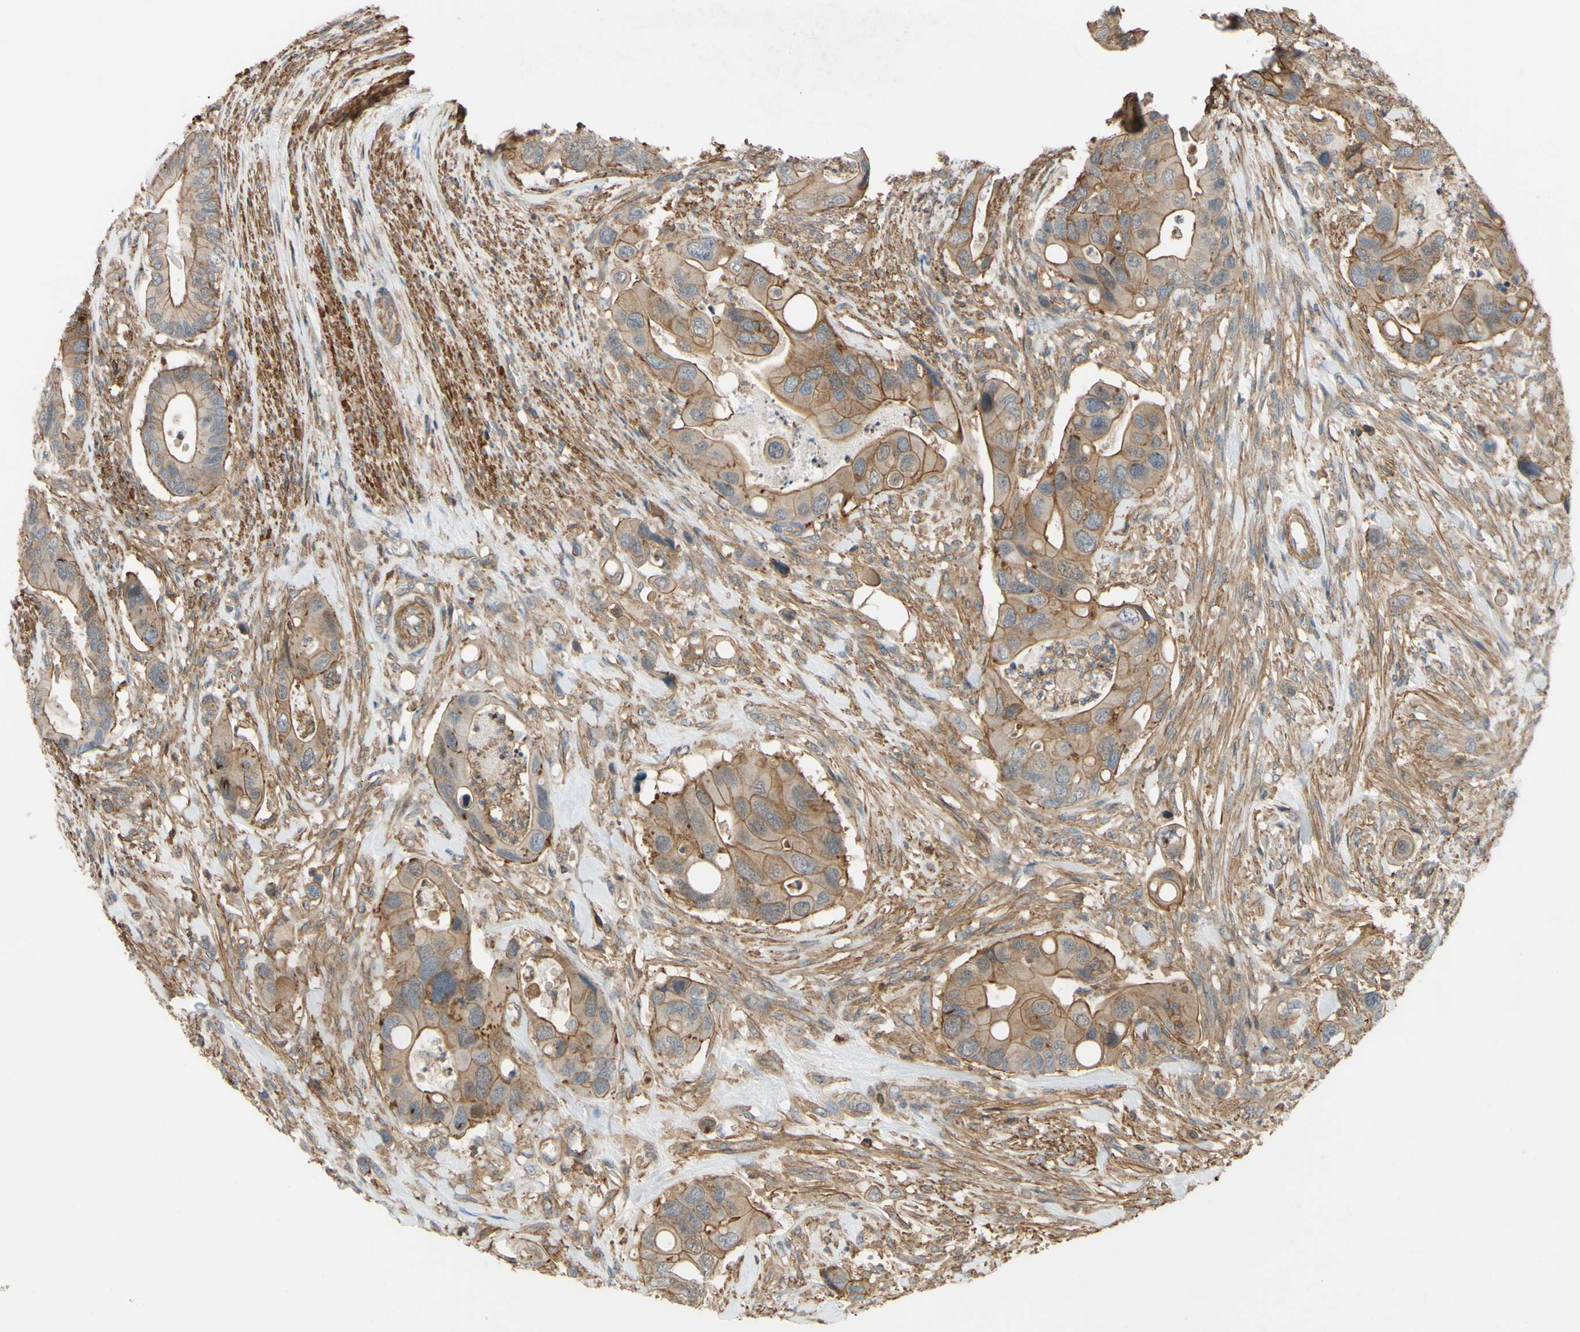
{"staining": {"intensity": "moderate", "quantity": ">75%", "location": "cytoplasmic/membranous"}, "tissue": "colorectal cancer", "cell_type": "Tumor cells", "image_type": "cancer", "snomed": [{"axis": "morphology", "description": "Adenocarcinoma, NOS"}, {"axis": "topography", "description": "Rectum"}], "caption": "This micrograph shows colorectal cancer stained with immunohistochemistry to label a protein in brown. The cytoplasmic/membranous of tumor cells show moderate positivity for the protein. Nuclei are counter-stained blue.", "gene": "ADD3", "patient": {"sex": "female", "age": 57}}